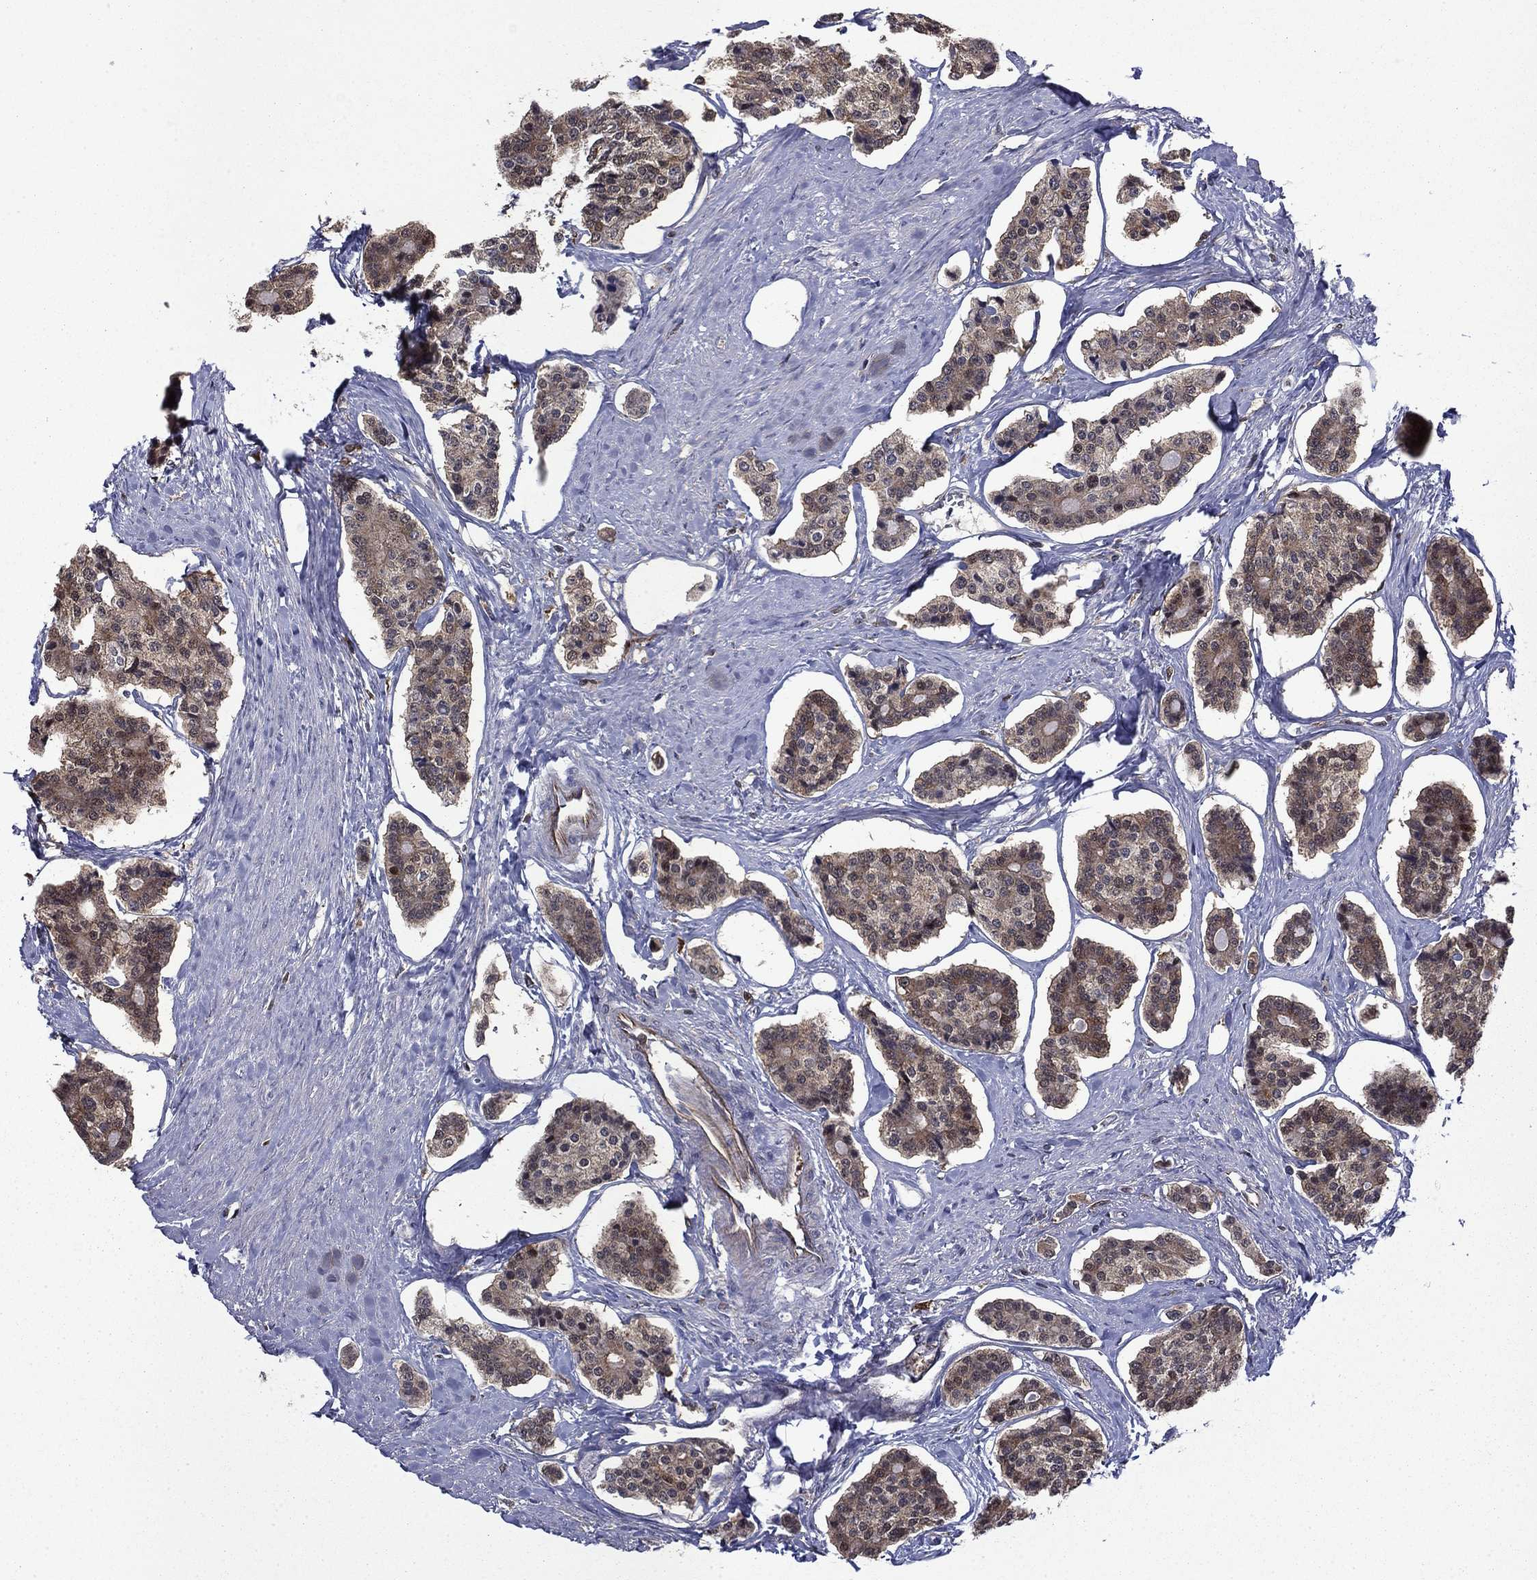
{"staining": {"intensity": "weak", "quantity": ">75%", "location": "cytoplasmic/membranous"}, "tissue": "carcinoid", "cell_type": "Tumor cells", "image_type": "cancer", "snomed": [{"axis": "morphology", "description": "Carcinoid, malignant, NOS"}, {"axis": "topography", "description": "Small intestine"}], "caption": "Immunohistochemistry histopathology image of neoplastic tissue: human carcinoid (malignant) stained using immunohistochemistry demonstrates low levels of weak protein expression localized specifically in the cytoplasmic/membranous of tumor cells, appearing as a cytoplasmic/membranous brown color.", "gene": "TPMT", "patient": {"sex": "female", "age": 65}}